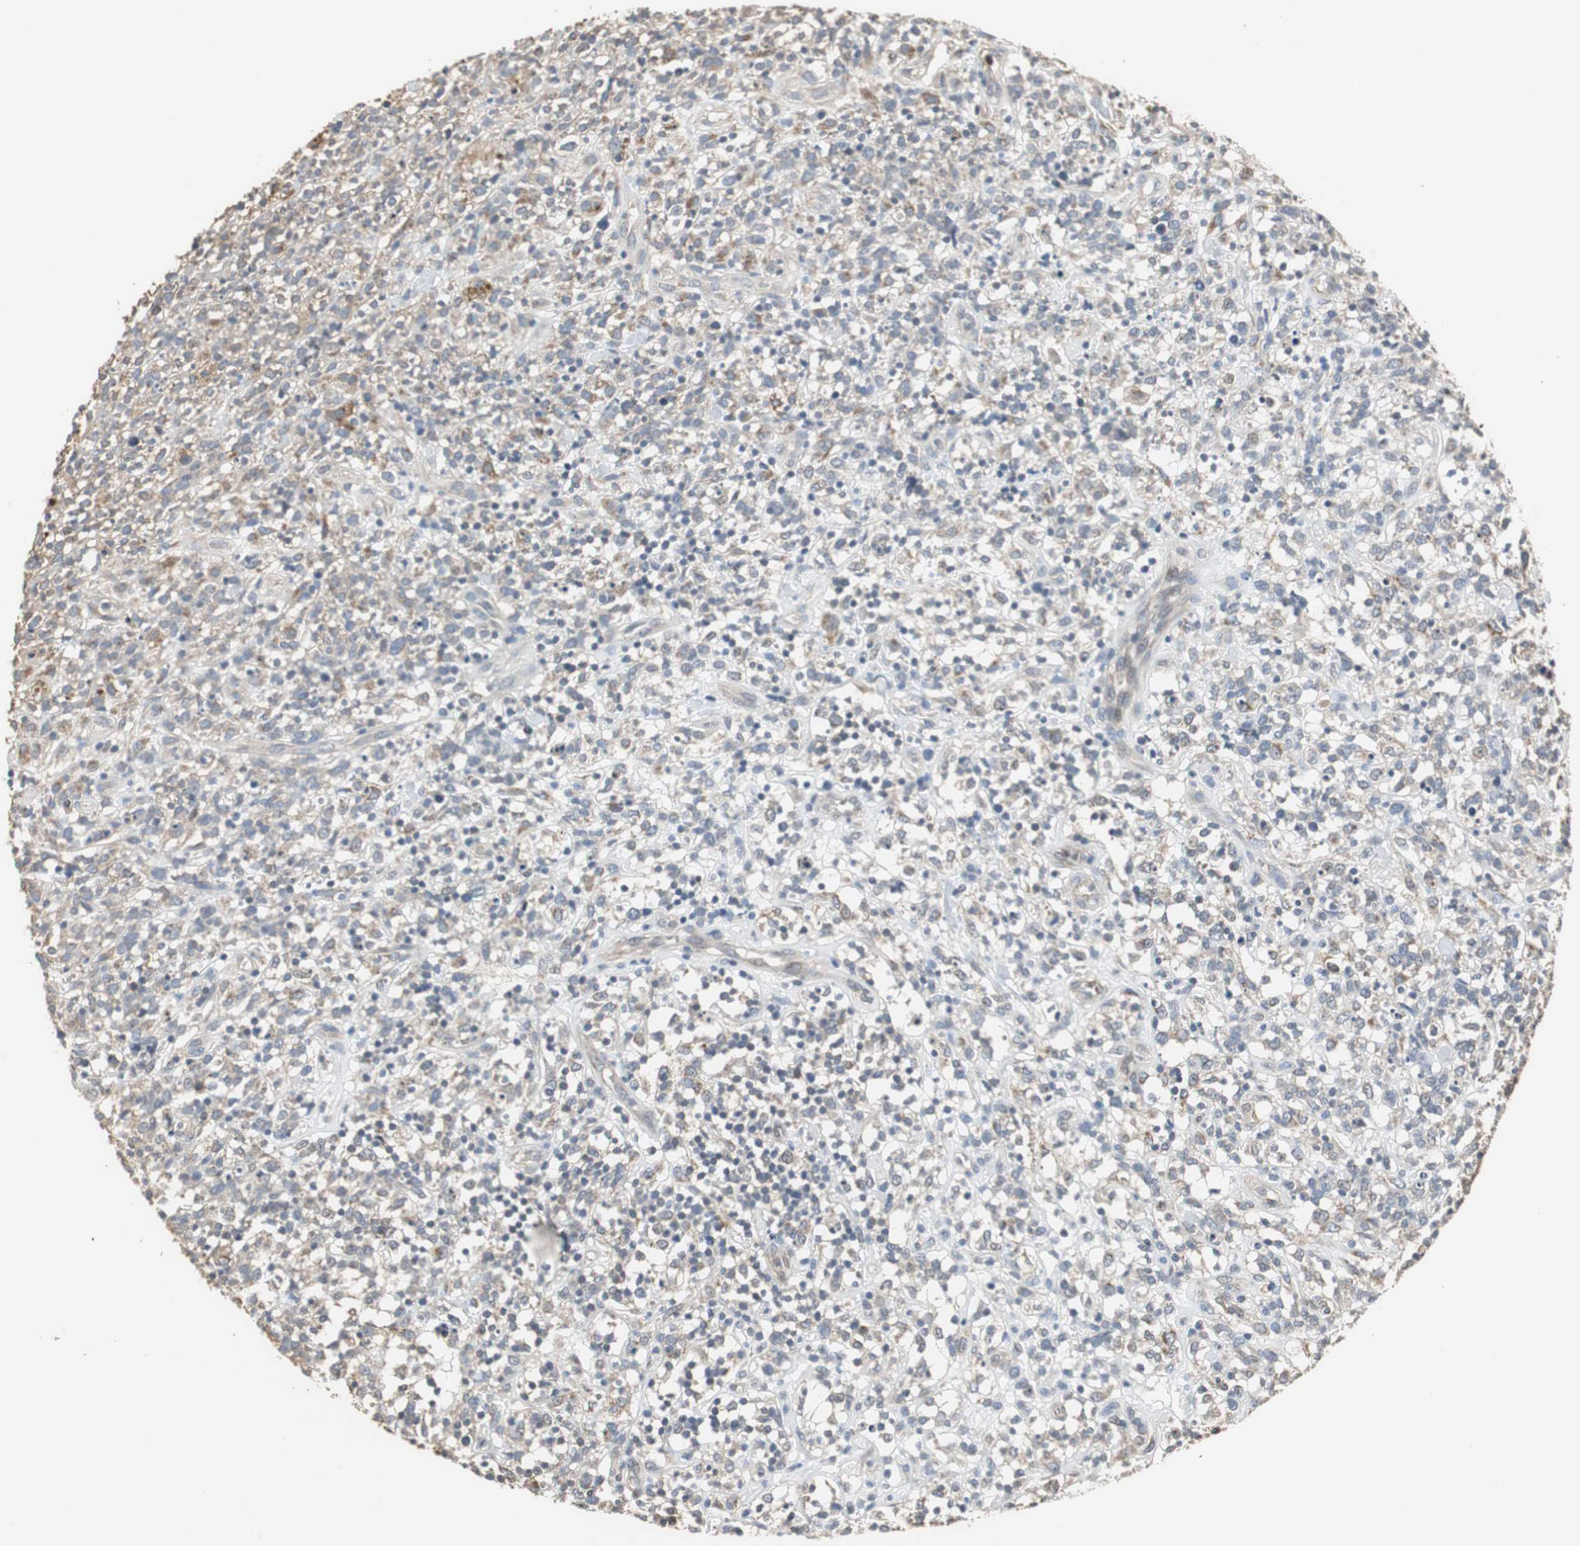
{"staining": {"intensity": "moderate", "quantity": ">75%", "location": "cytoplasmic/membranous"}, "tissue": "lymphoma", "cell_type": "Tumor cells", "image_type": "cancer", "snomed": [{"axis": "morphology", "description": "Malignant lymphoma, non-Hodgkin's type, High grade"}, {"axis": "topography", "description": "Lymph node"}], "caption": "A histopathology image of lymphoma stained for a protein reveals moderate cytoplasmic/membranous brown staining in tumor cells. (DAB IHC, brown staining for protein, blue staining for nuclei).", "gene": "JTB", "patient": {"sex": "female", "age": 73}}